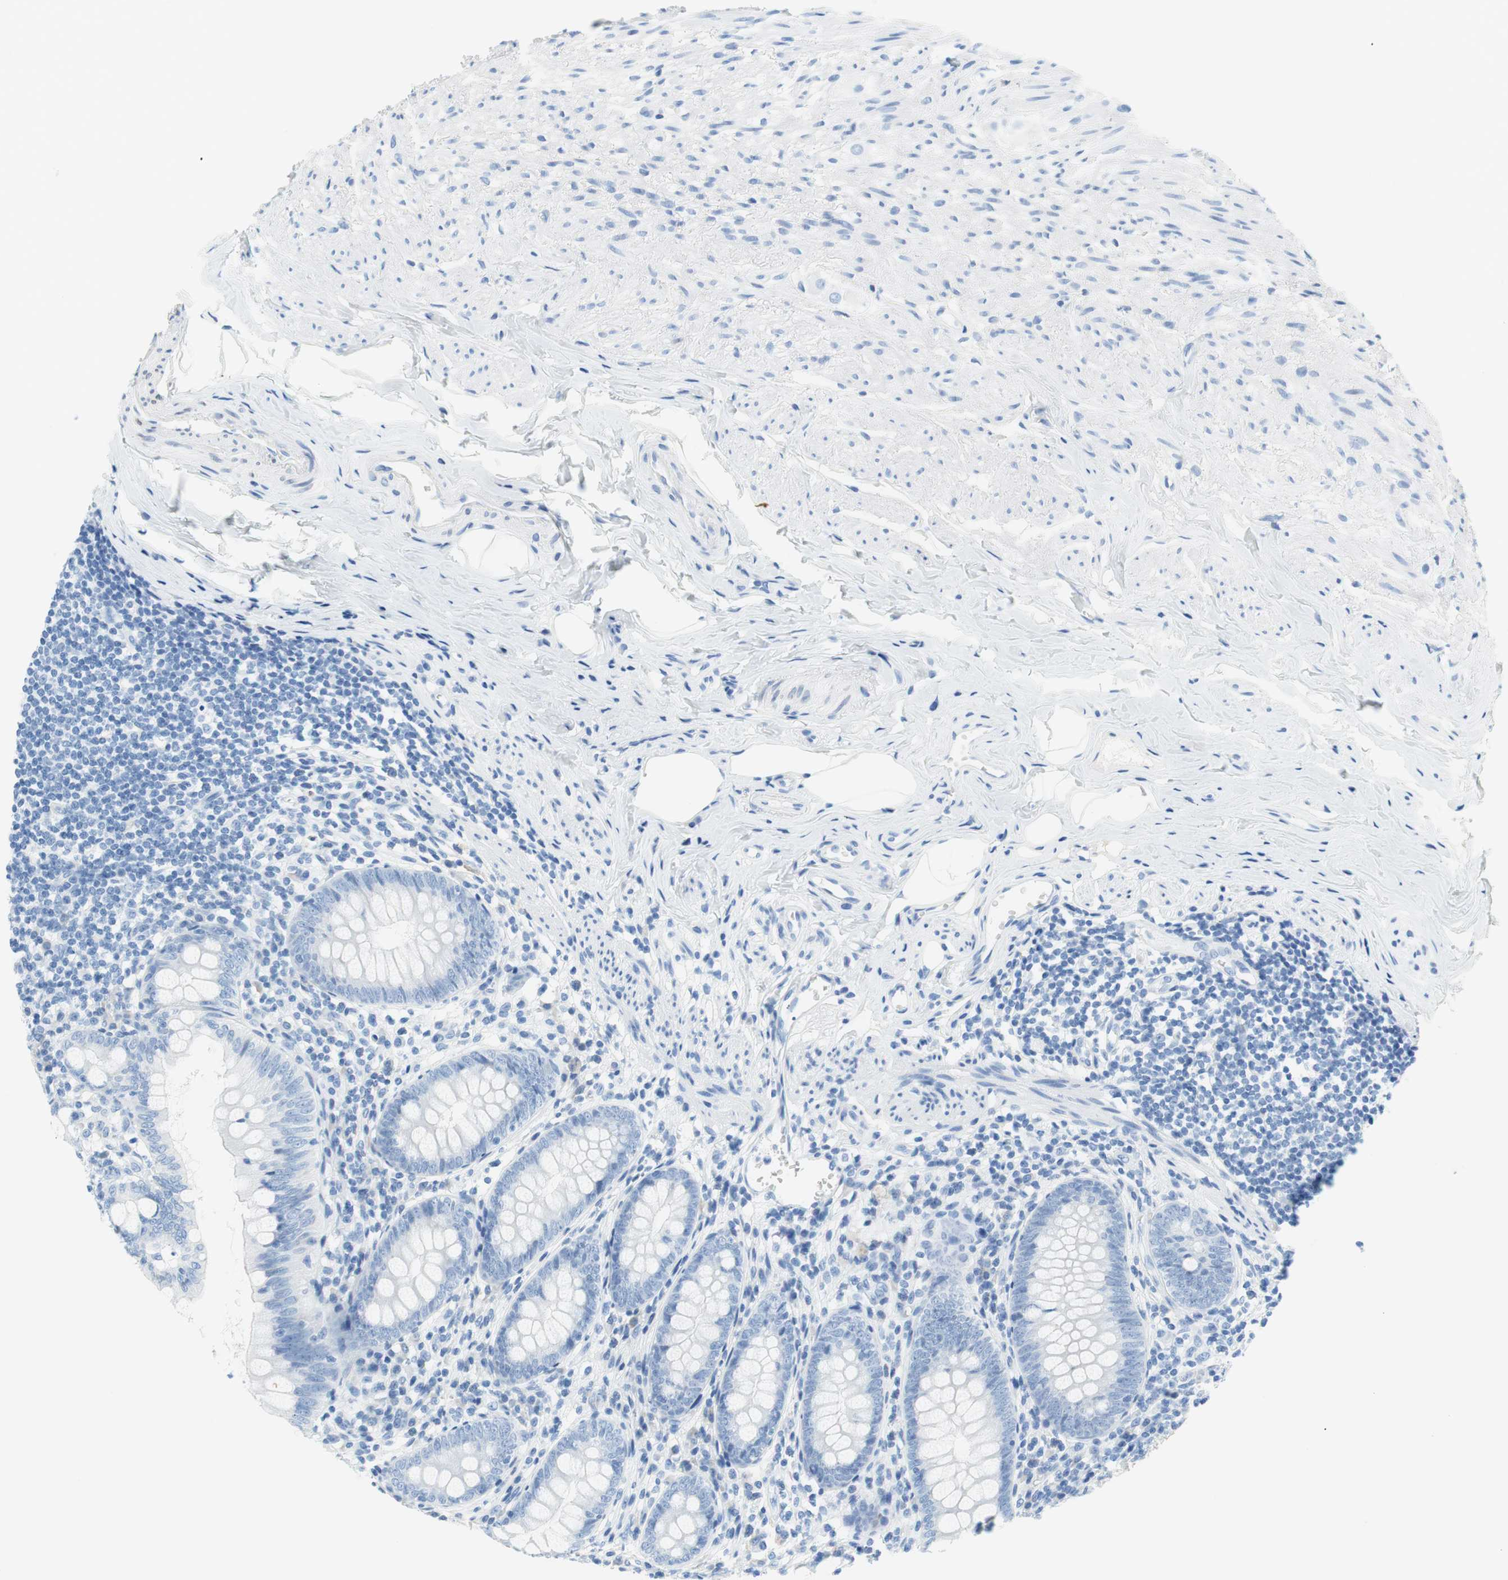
{"staining": {"intensity": "negative", "quantity": "none", "location": "none"}, "tissue": "appendix", "cell_type": "Glandular cells", "image_type": "normal", "snomed": [{"axis": "morphology", "description": "Normal tissue, NOS"}, {"axis": "topography", "description": "Appendix"}], "caption": "An immunohistochemistry micrograph of benign appendix is shown. There is no staining in glandular cells of appendix. (DAB (3,3'-diaminobenzidine) immunohistochemistry visualized using brightfield microscopy, high magnification).", "gene": "MYH1", "patient": {"sex": "female", "age": 77}}